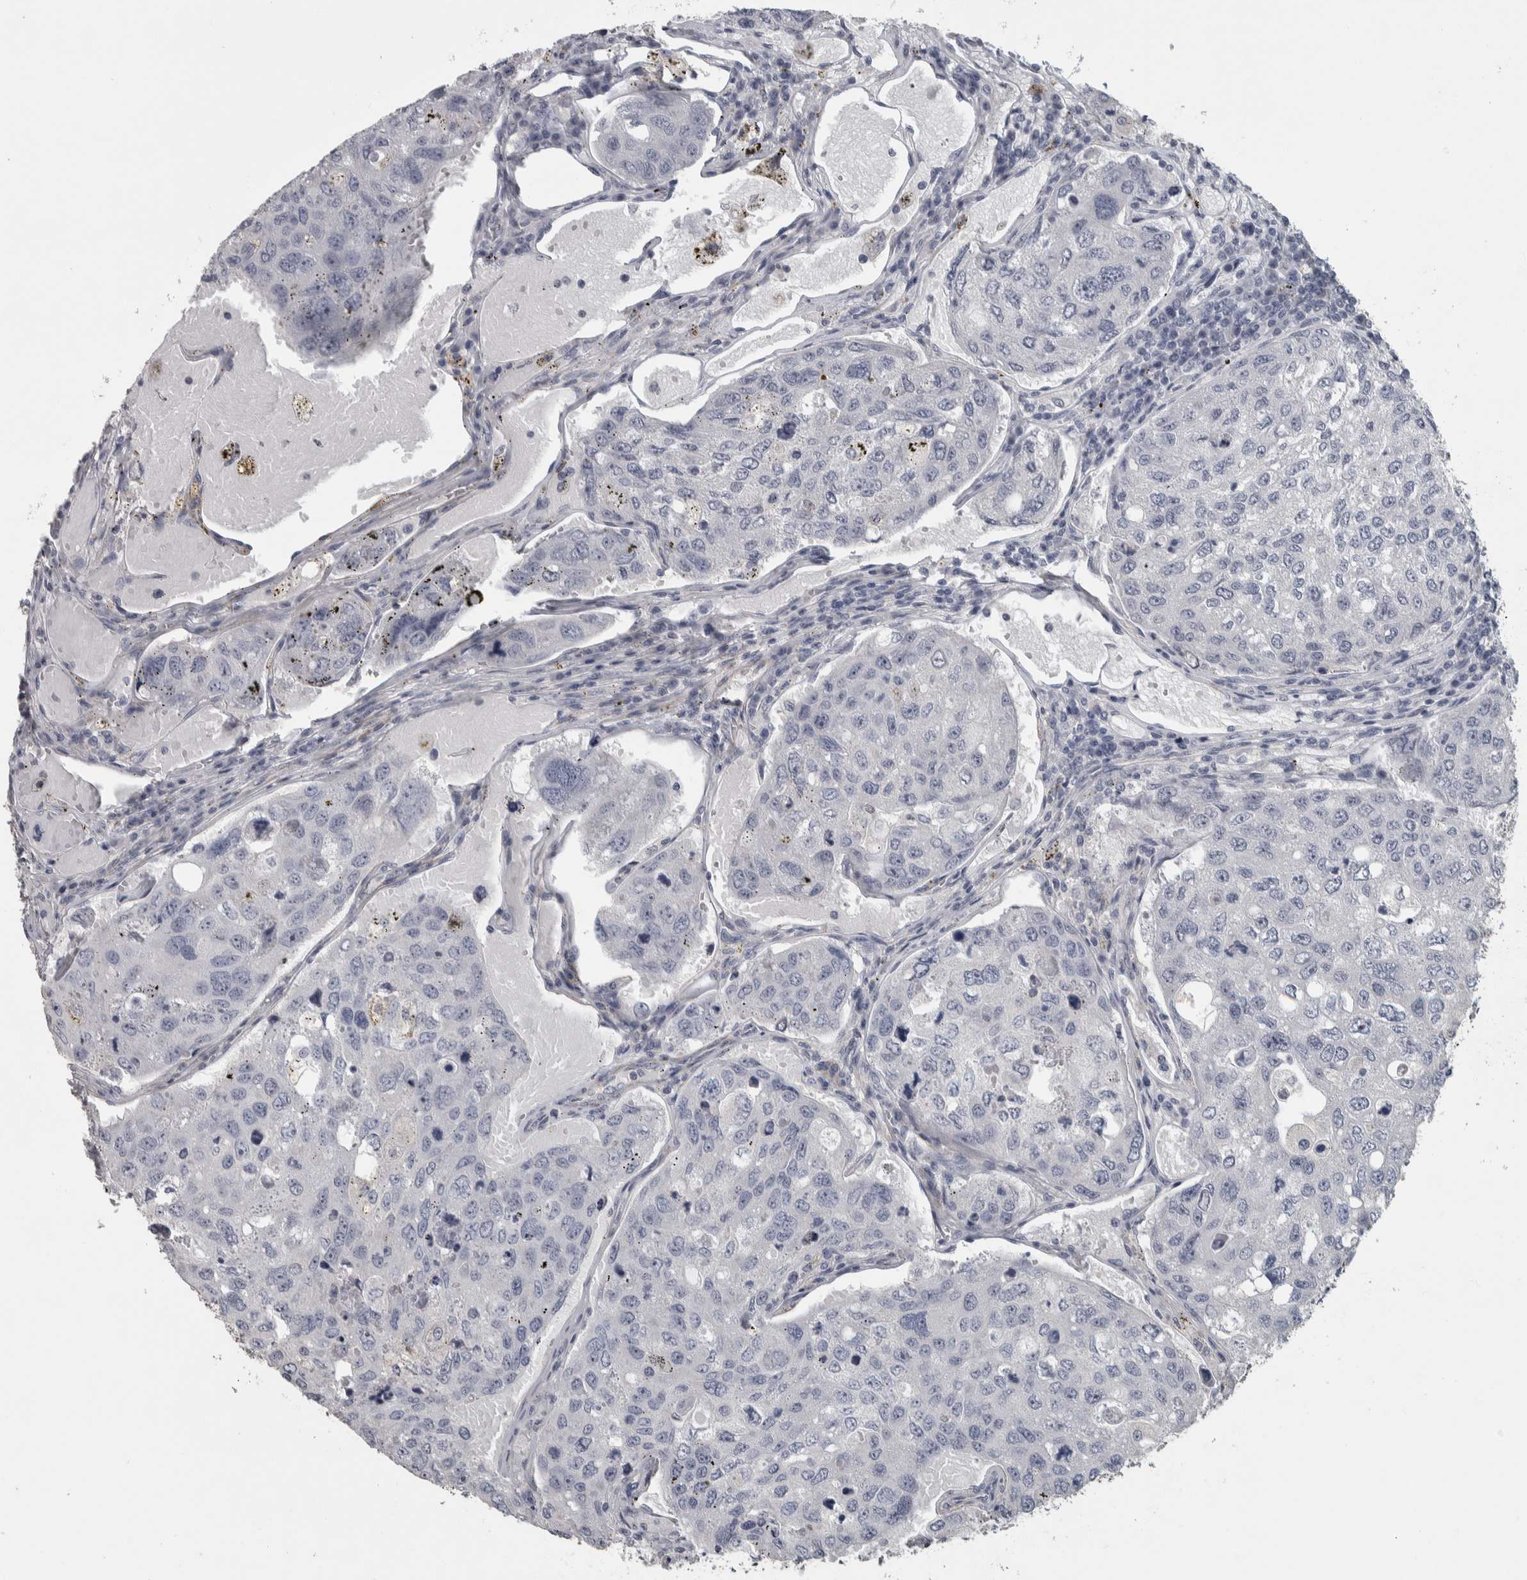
{"staining": {"intensity": "negative", "quantity": "none", "location": "none"}, "tissue": "urothelial cancer", "cell_type": "Tumor cells", "image_type": "cancer", "snomed": [{"axis": "morphology", "description": "Urothelial carcinoma, High grade"}, {"axis": "topography", "description": "Lymph node"}, {"axis": "topography", "description": "Urinary bladder"}], "caption": "A high-resolution image shows IHC staining of urothelial cancer, which shows no significant expression in tumor cells. Brightfield microscopy of IHC stained with DAB (3,3'-diaminobenzidine) (brown) and hematoxylin (blue), captured at high magnification.", "gene": "DCAF10", "patient": {"sex": "male", "age": 51}}